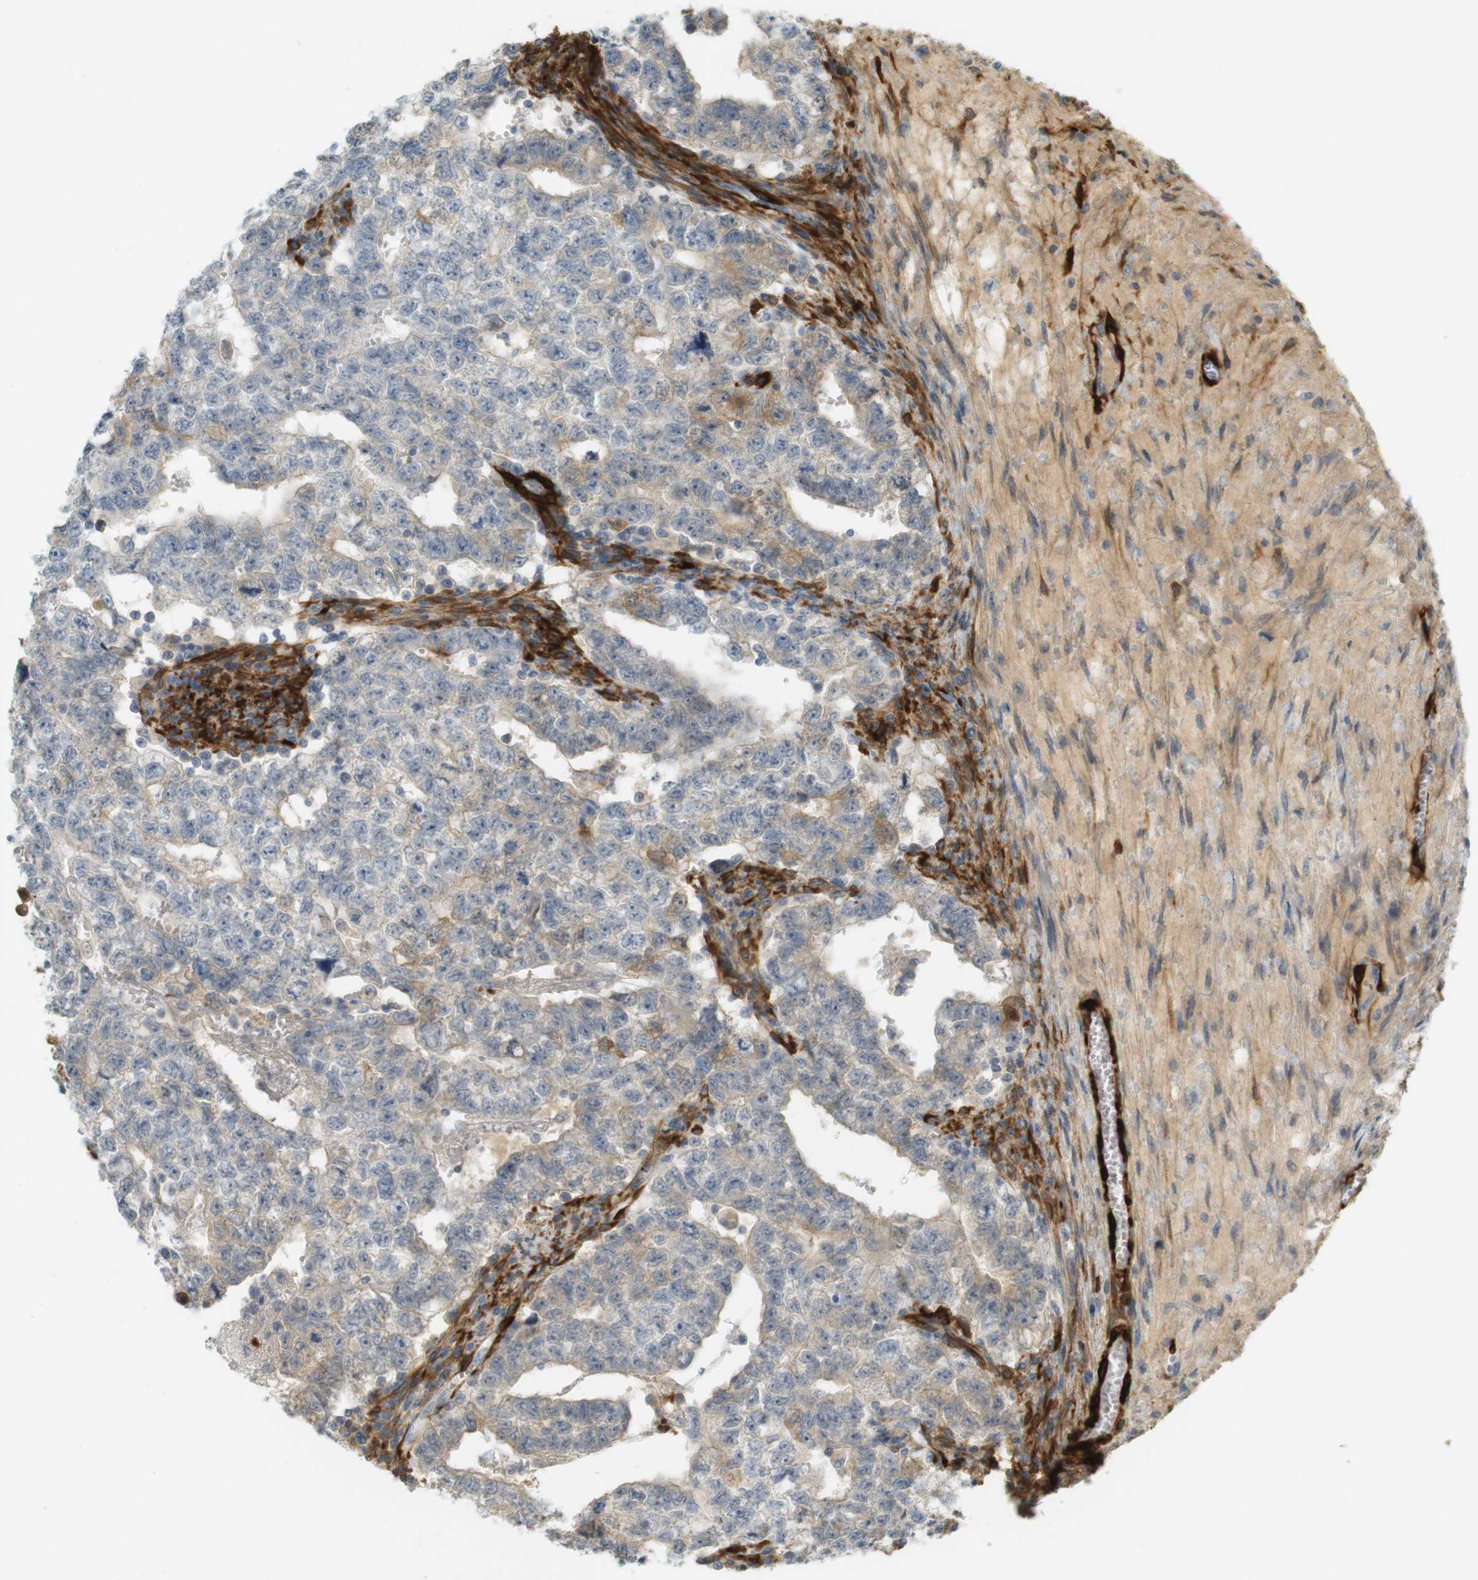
{"staining": {"intensity": "moderate", "quantity": "<25%", "location": "cytoplasmic/membranous"}, "tissue": "testis cancer", "cell_type": "Tumor cells", "image_type": "cancer", "snomed": [{"axis": "morphology", "description": "Seminoma, NOS"}, {"axis": "morphology", "description": "Carcinoma, Embryonal, NOS"}, {"axis": "topography", "description": "Testis"}], "caption": "Immunohistochemistry (IHC) photomicrograph of neoplastic tissue: testis seminoma stained using immunohistochemistry reveals low levels of moderate protein expression localized specifically in the cytoplasmic/membranous of tumor cells, appearing as a cytoplasmic/membranous brown color.", "gene": "PDE3A", "patient": {"sex": "male", "age": 38}}